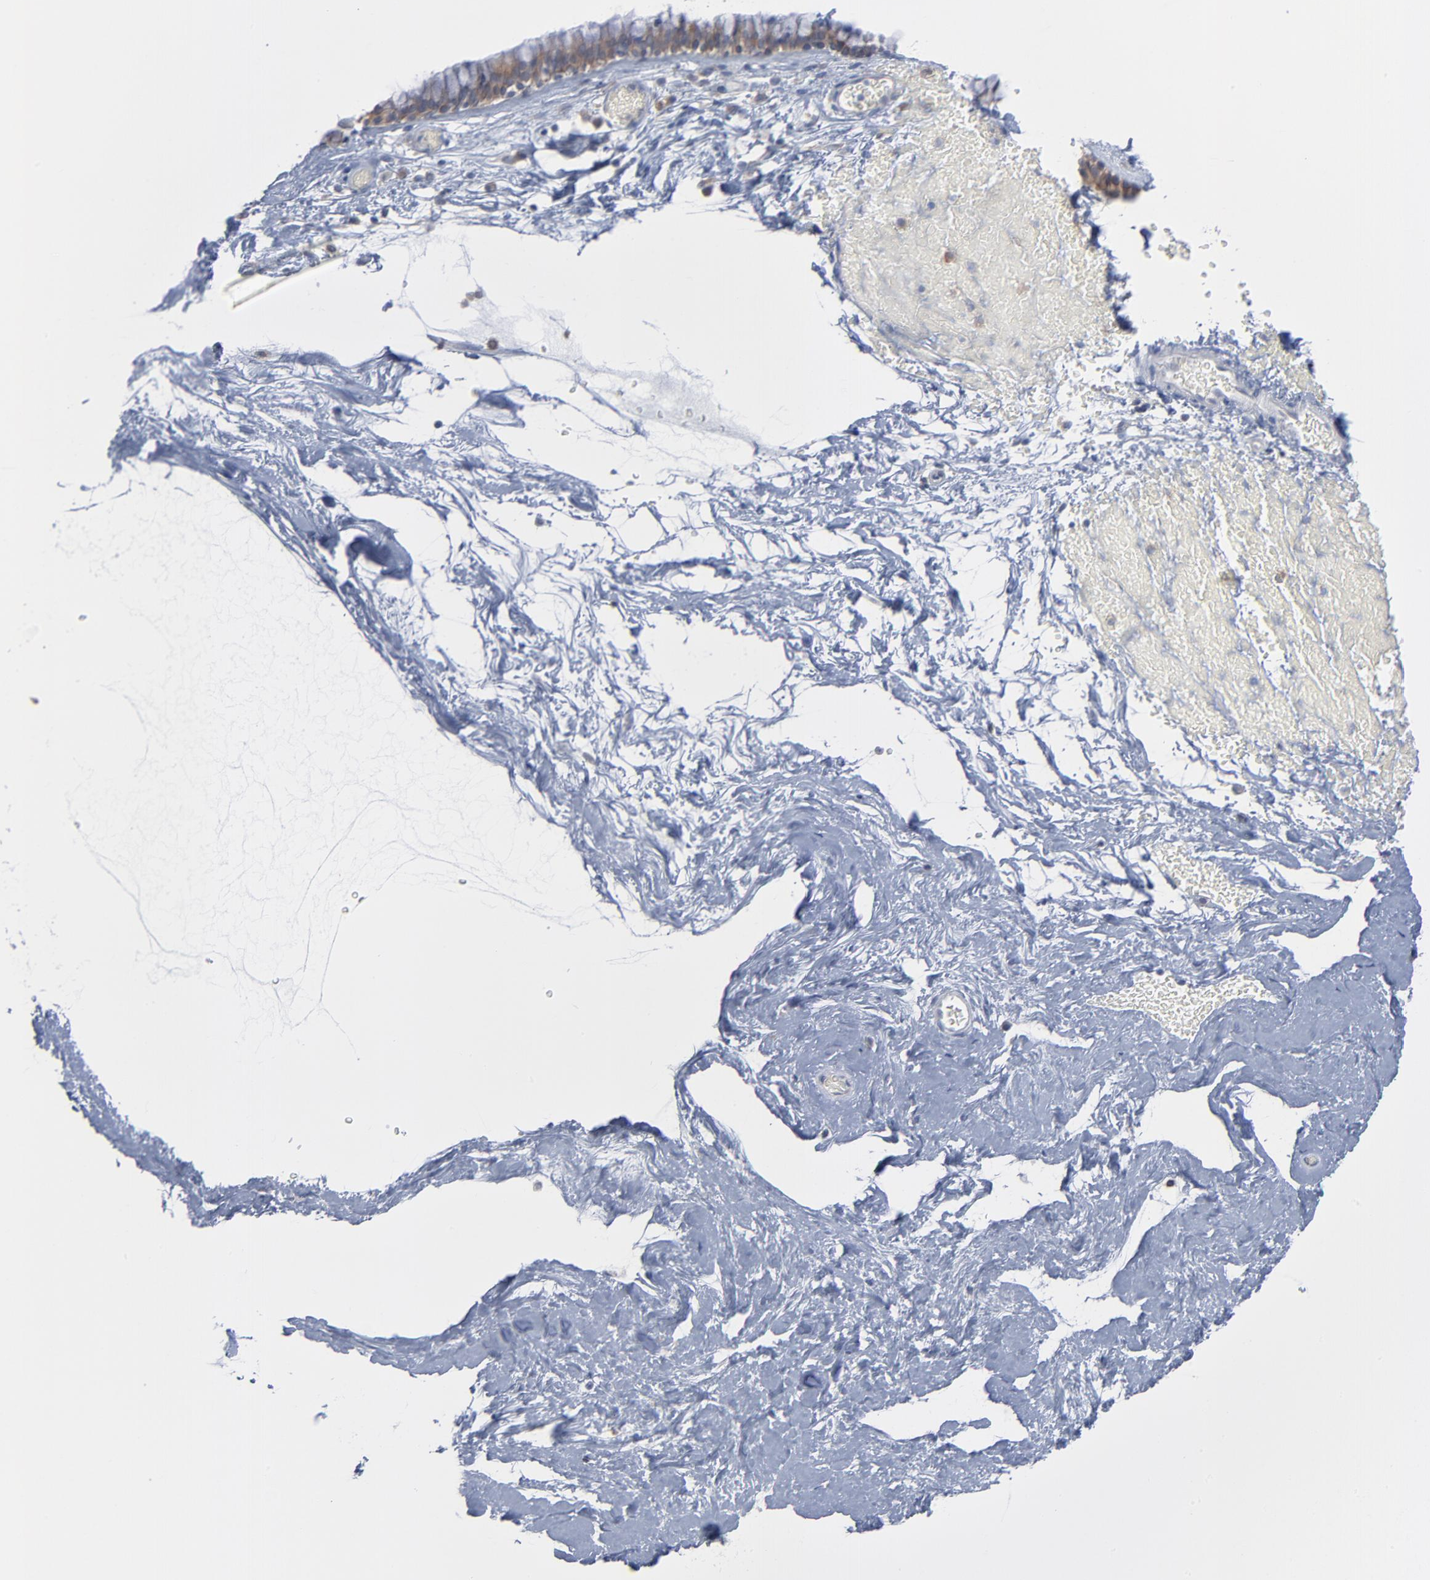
{"staining": {"intensity": "weak", "quantity": ">75%", "location": "cytoplasmic/membranous"}, "tissue": "nasopharynx", "cell_type": "Respiratory epithelial cells", "image_type": "normal", "snomed": [{"axis": "morphology", "description": "Normal tissue, NOS"}, {"axis": "morphology", "description": "Inflammation, NOS"}, {"axis": "topography", "description": "Nasopharynx"}], "caption": "Immunohistochemical staining of normal human nasopharynx displays weak cytoplasmic/membranous protein positivity in about >75% of respiratory epithelial cells.", "gene": "KDSR", "patient": {"sex": "male", "age": 48}}